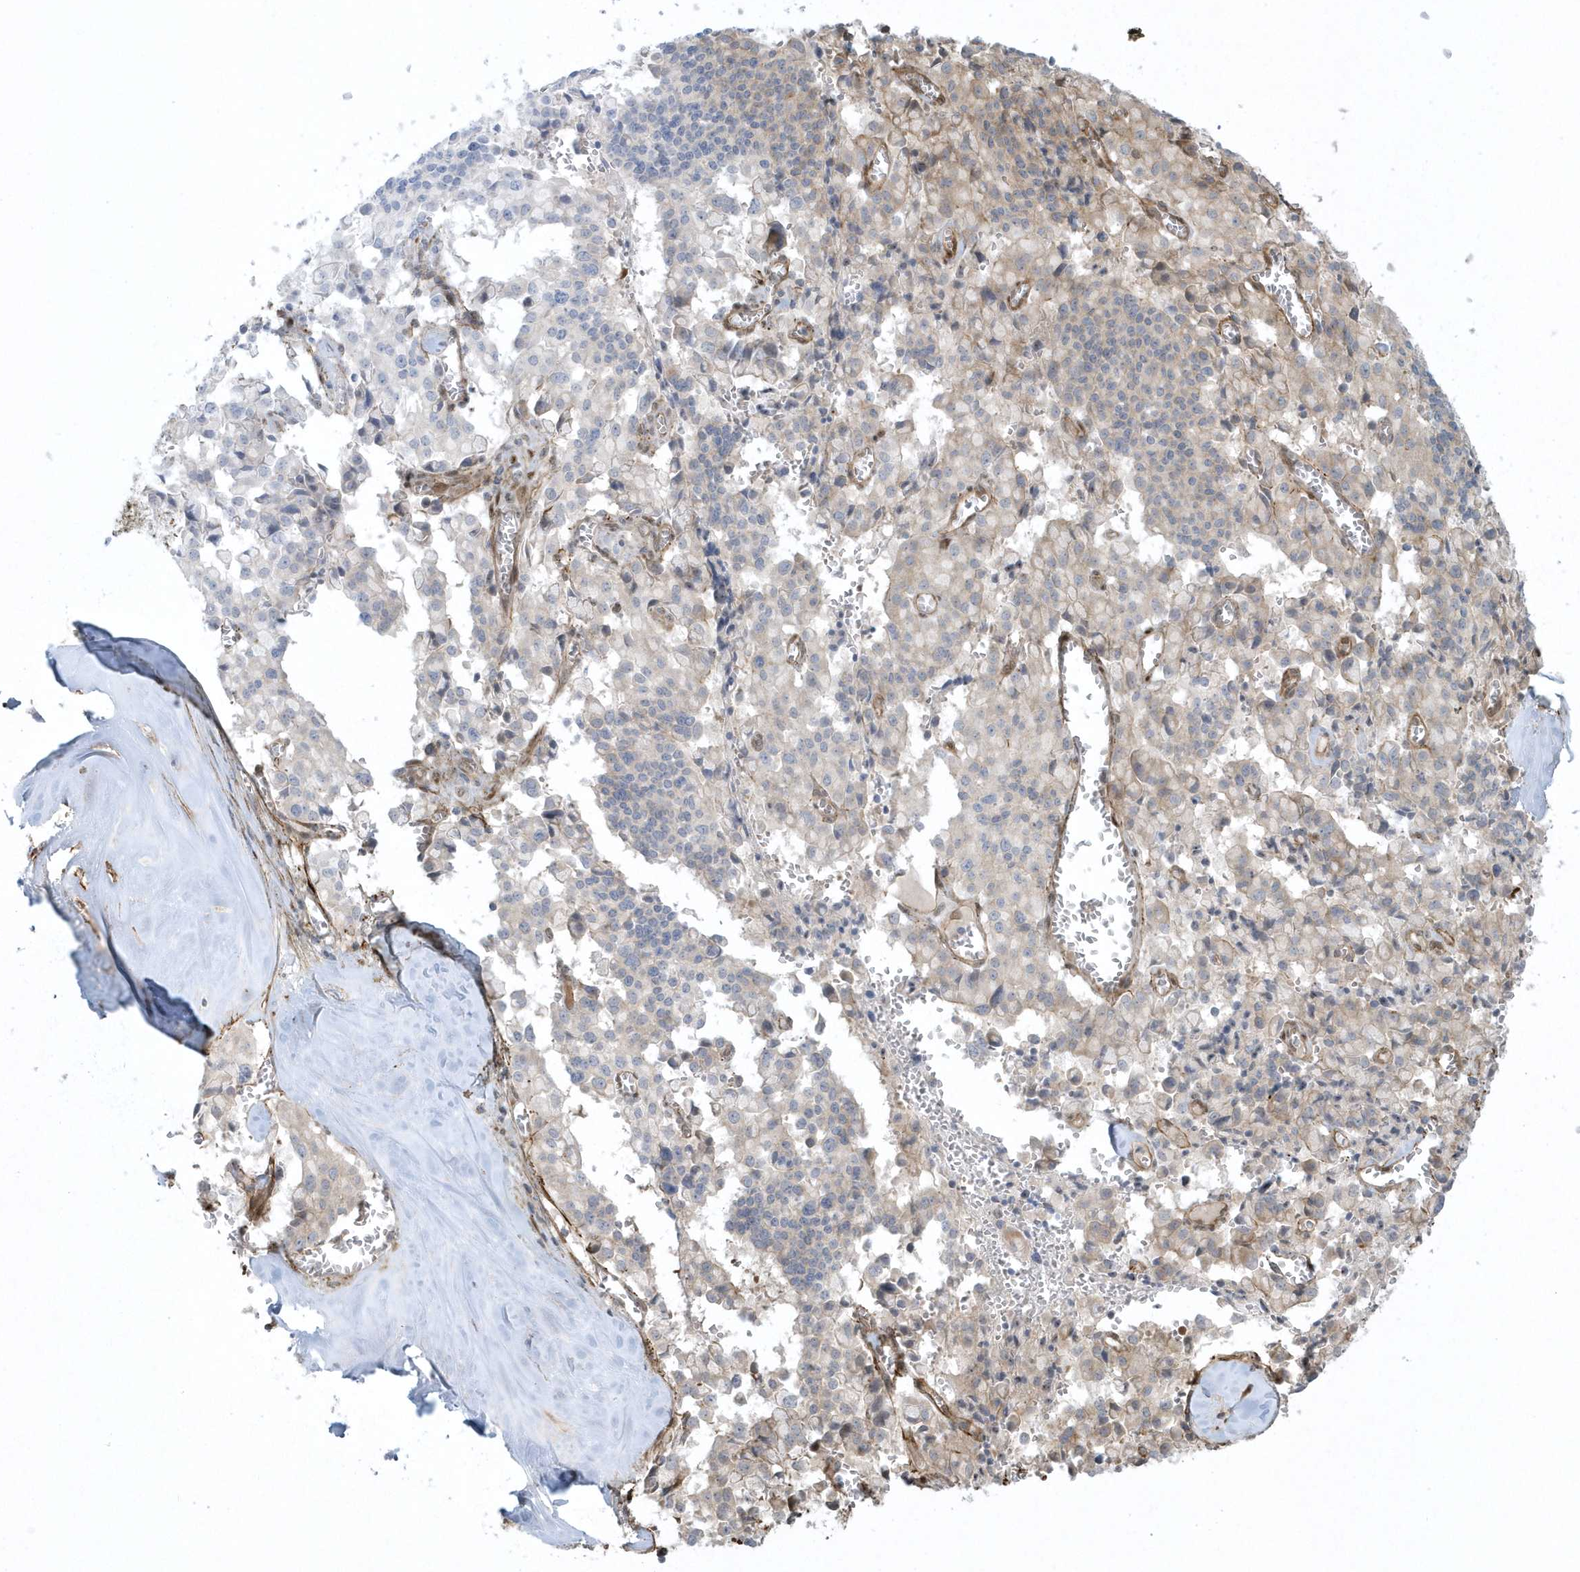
{"staining": {"intensity": "negative", "quantity": "none", "location": "none"}, "tissue": "pancreatic cancer", "cell_type": "Tumor cells", "image_type": "cancer", "snomed": [{"axis": "morphology", "description": "Adenocarcinoma, NOS"}, {"axis": "topography", "description": "Pancreas"}], "caption": "DAB (3,3'-diaminobenzidine) immunohistochemical staining of pancreatic cancer (adenocarcinoma) demonstrates no significant staining in tumor cells.", "gene": "MASP2", "patient": {"sex": "male", "age": 65}}